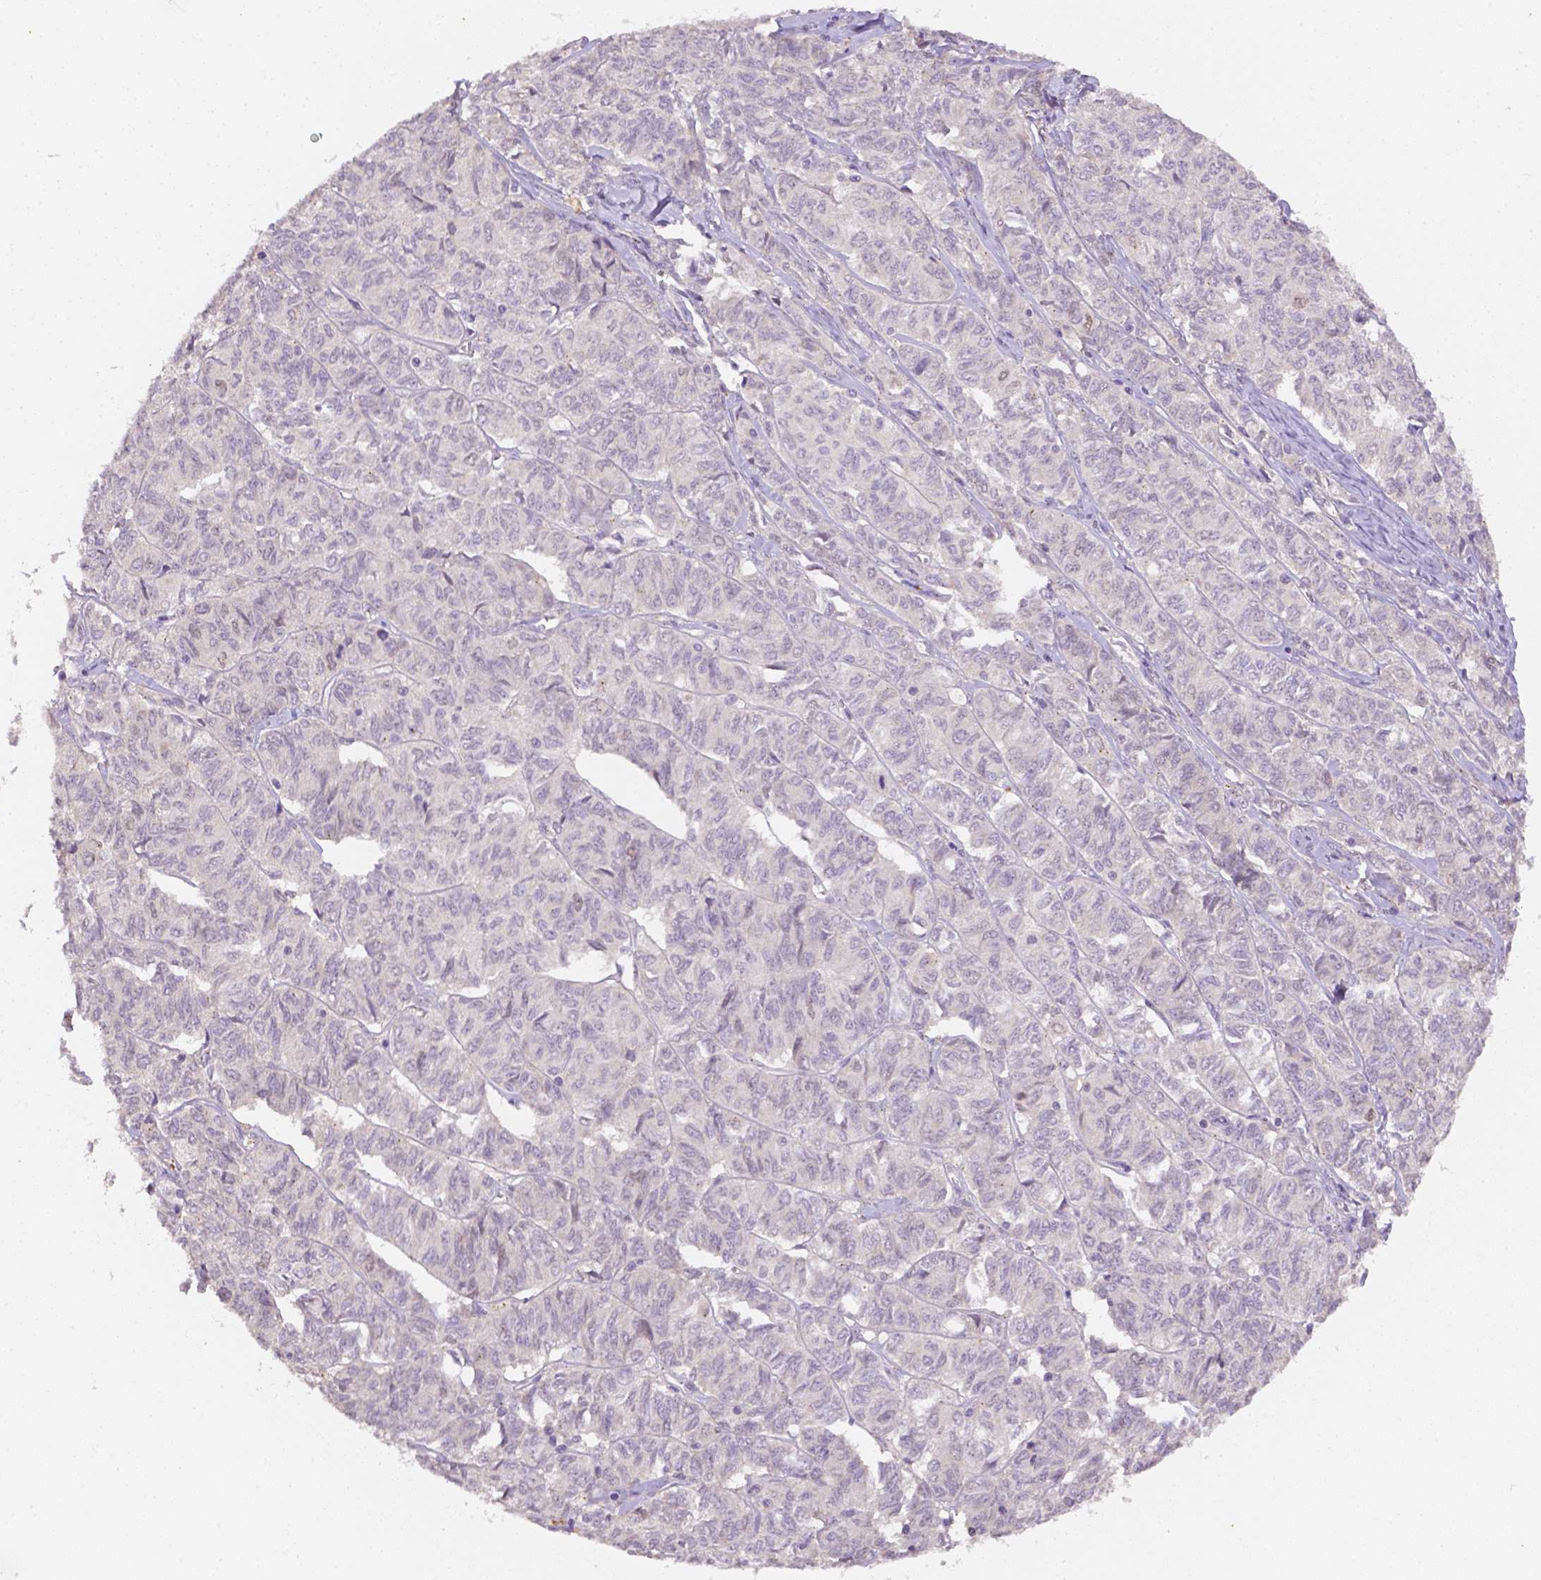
{"staining": {"intensity": "negative", "quantity": "none", "location": "none"}, "tissue": "ovarian cancer", "cell_type": "Tumor cells", "image_type": "cancer", "snomed": [{"axis": "morphology", "description": "Carcinoma, endometroid"}, {"axis": "topography", "description": "Ovary"}], "caption": "Immunohistochemical staining of human ovarian endometroid carcinoma reveals no significant expression in tumor cells.", "gene": "C10orf67", "patient": {"sex": "female", "age": 80}}